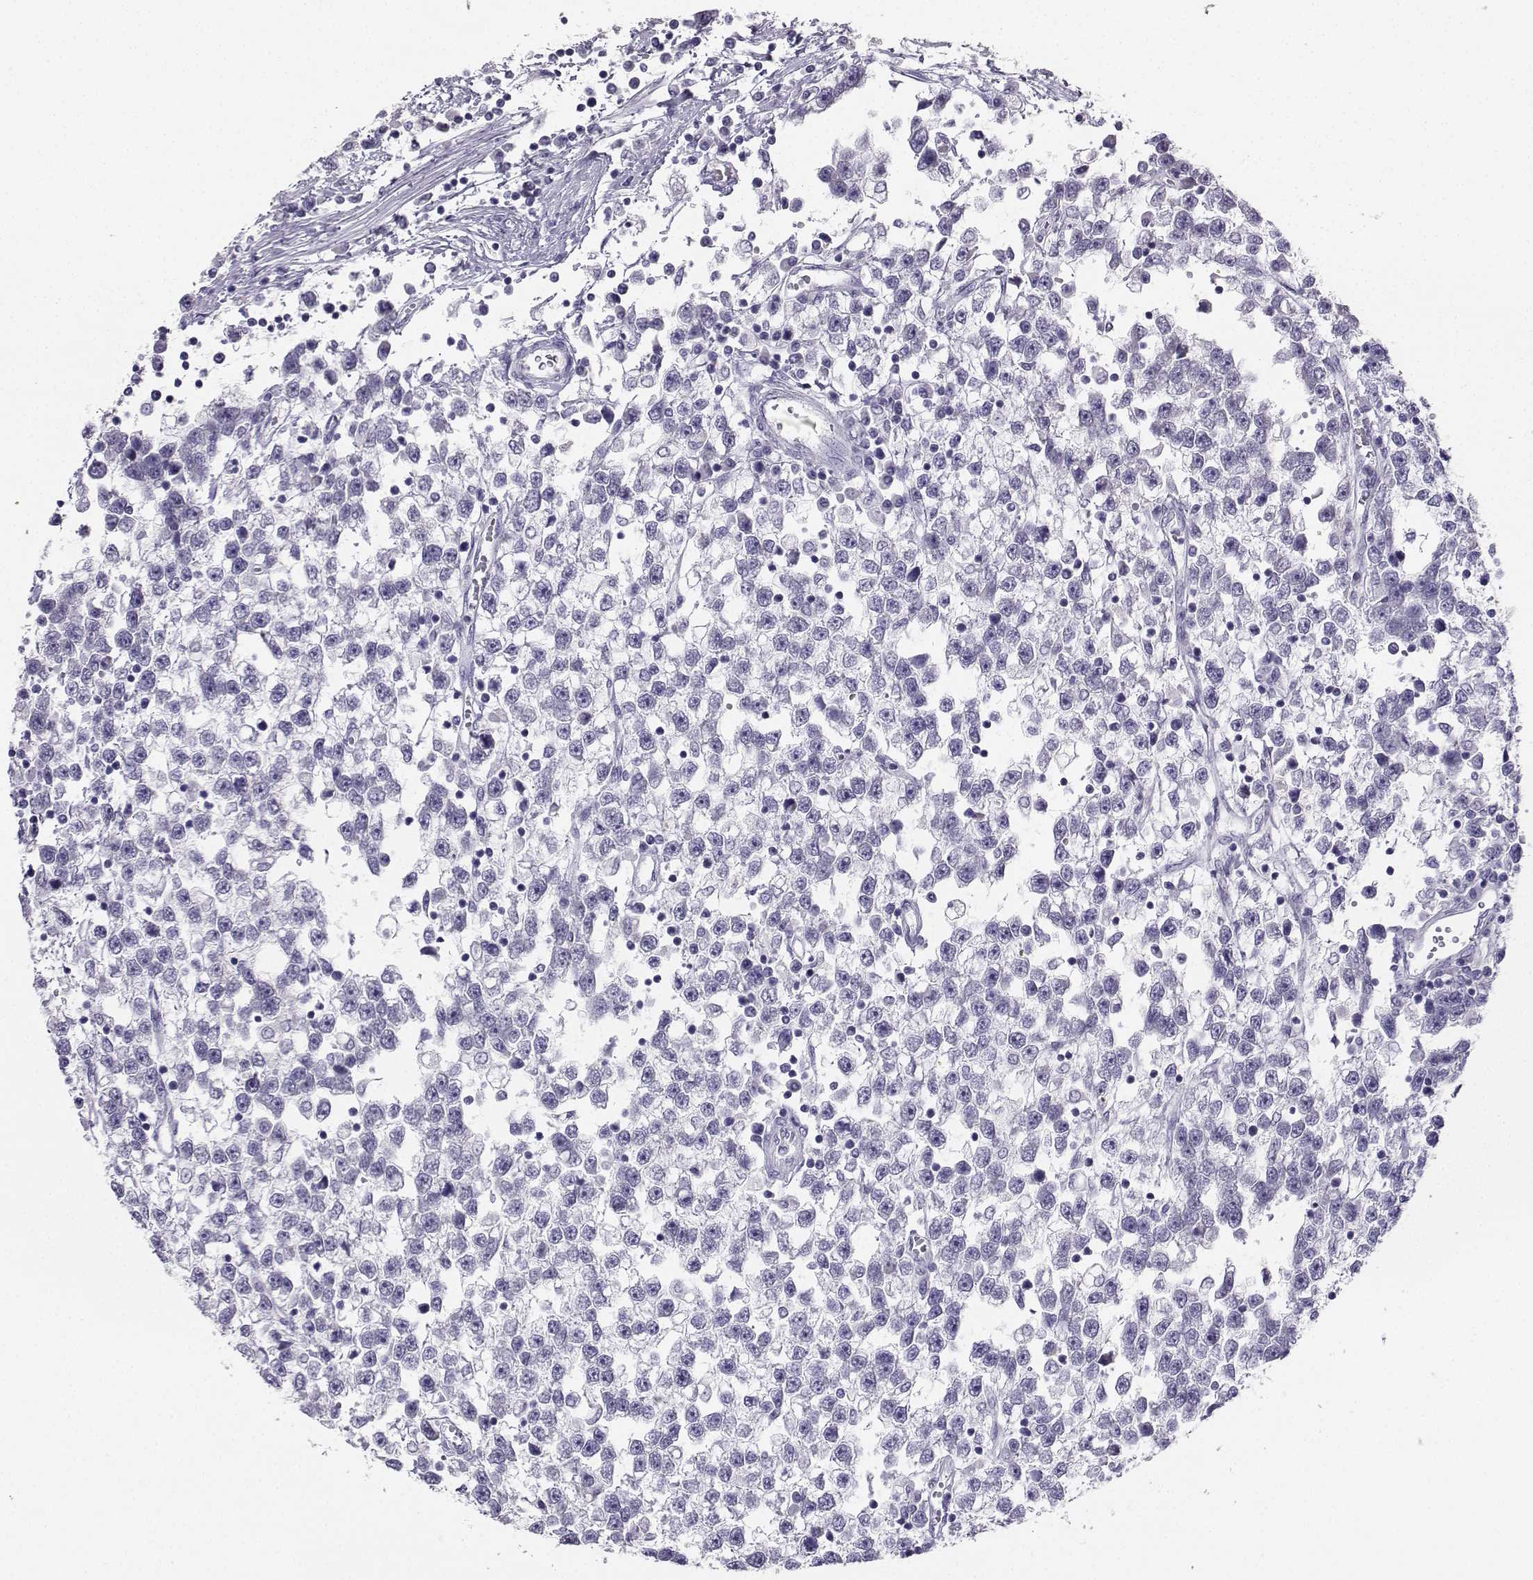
{"staining": {"intensity": "negative", "quantity": "none", "location": "none"}, "tissue": "testis cancer", "cell_type": "Tumor cells", "image_type": "cancer", "snomed": [{"axis": "morphology", "description": "Seminoma, NOS"}, {"axis": "topography", "description": "Testis"}], "caption": "DAB (3,3'-diaminobenzidine) immunohistochemical staining of human testis seminoma reveals no significant staining in tumor cells.", "gene": "AVP", "patient": {"sex": "male", "age": 34}}